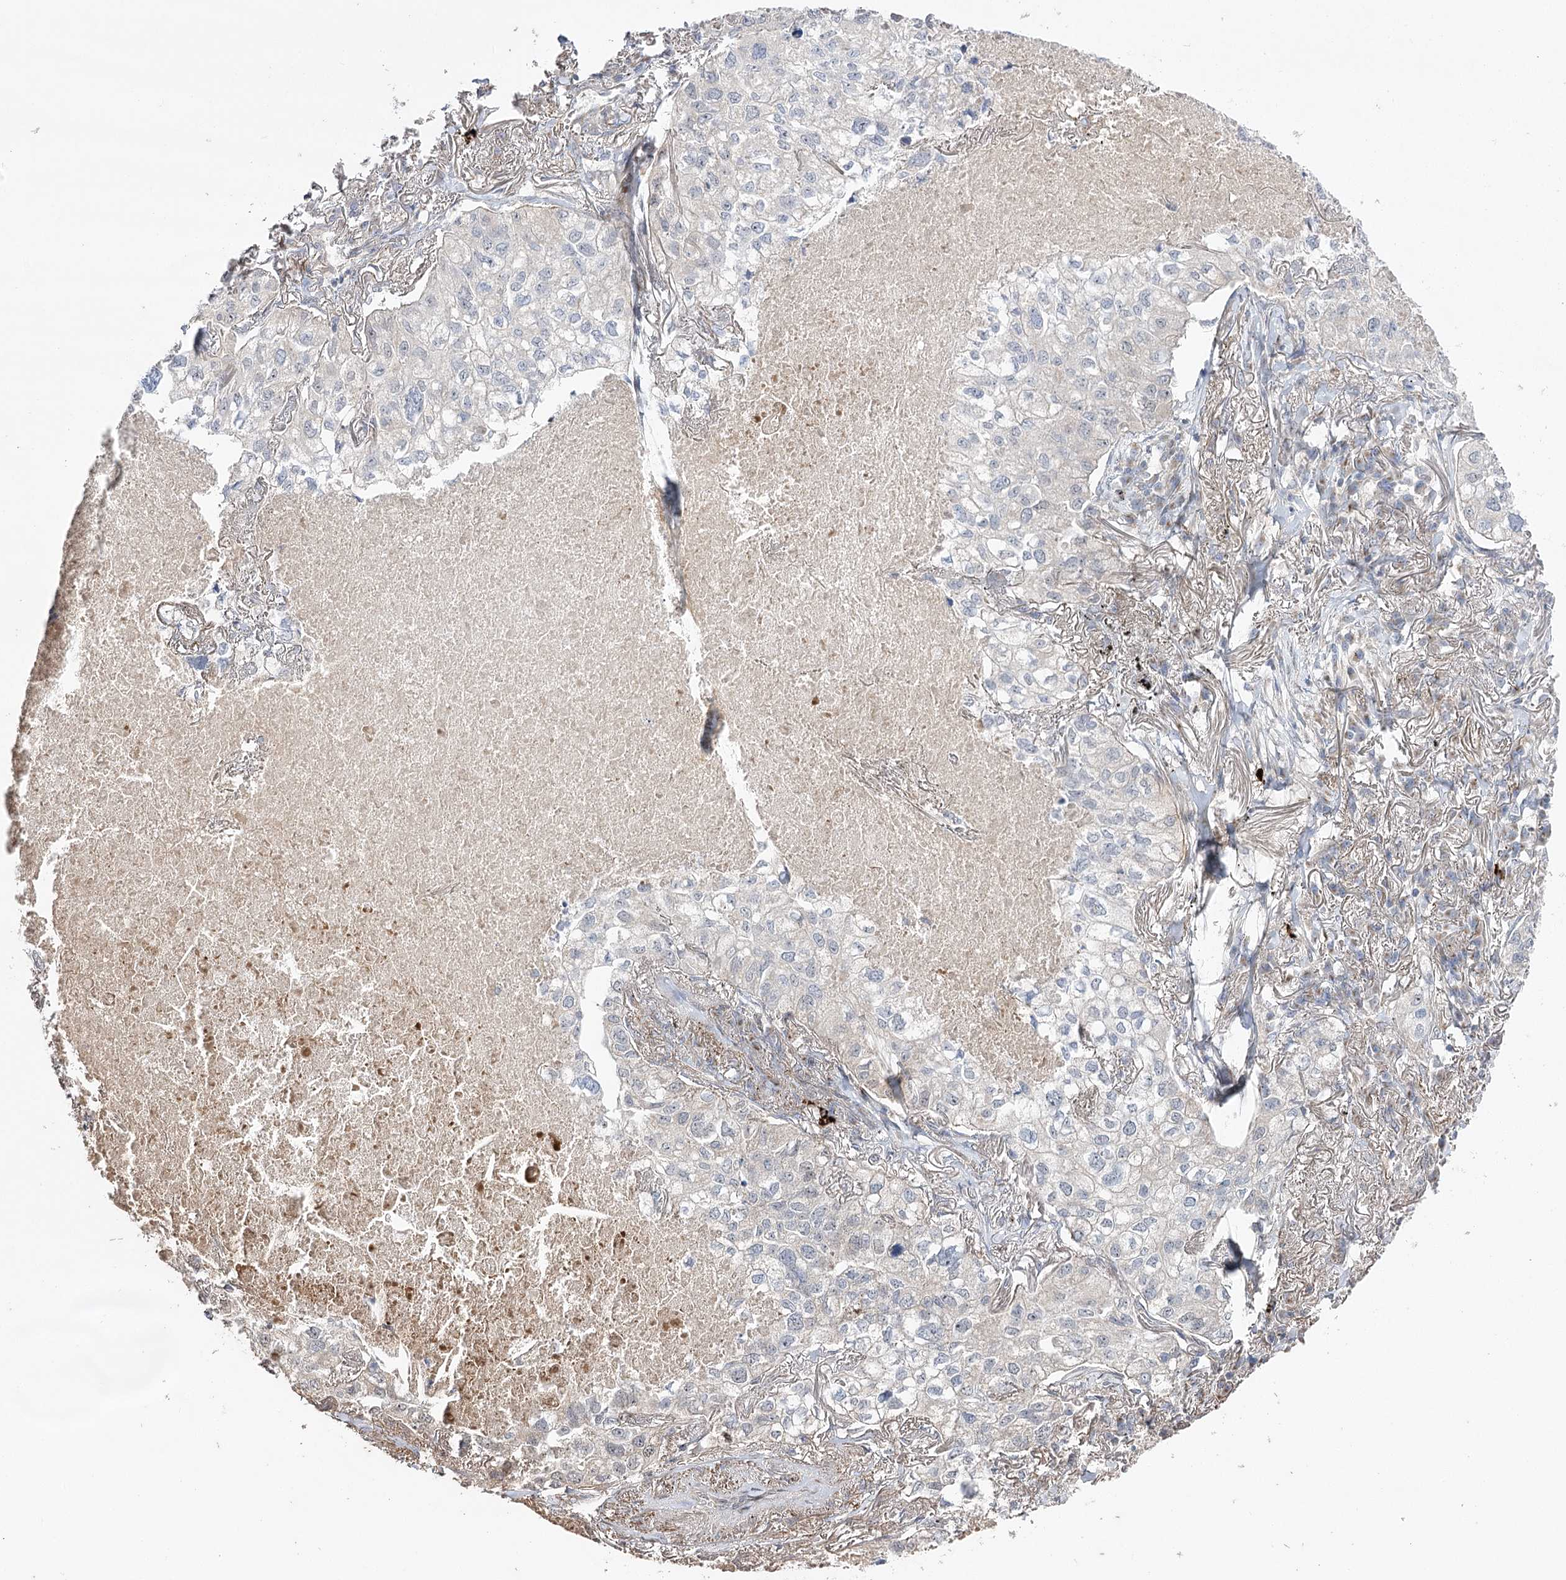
{"staining": {"intensity": "negative", "quantity": "none", "location": "none"}, "tissue": "lung cancer", "cell_type": "Tumor cells", "image_type": "cancer", "snomed": [{"axis": "morphology", "description": "Adenocarcinoma, NOS"}, {"axis": "topography", "description": "Lung"}], "caption": "The histopathology image displays no staining of tumor cells in lung adenocarcinoma.", "gene": "OBSL1", "patient": {"sex": "male", "age": 65}}